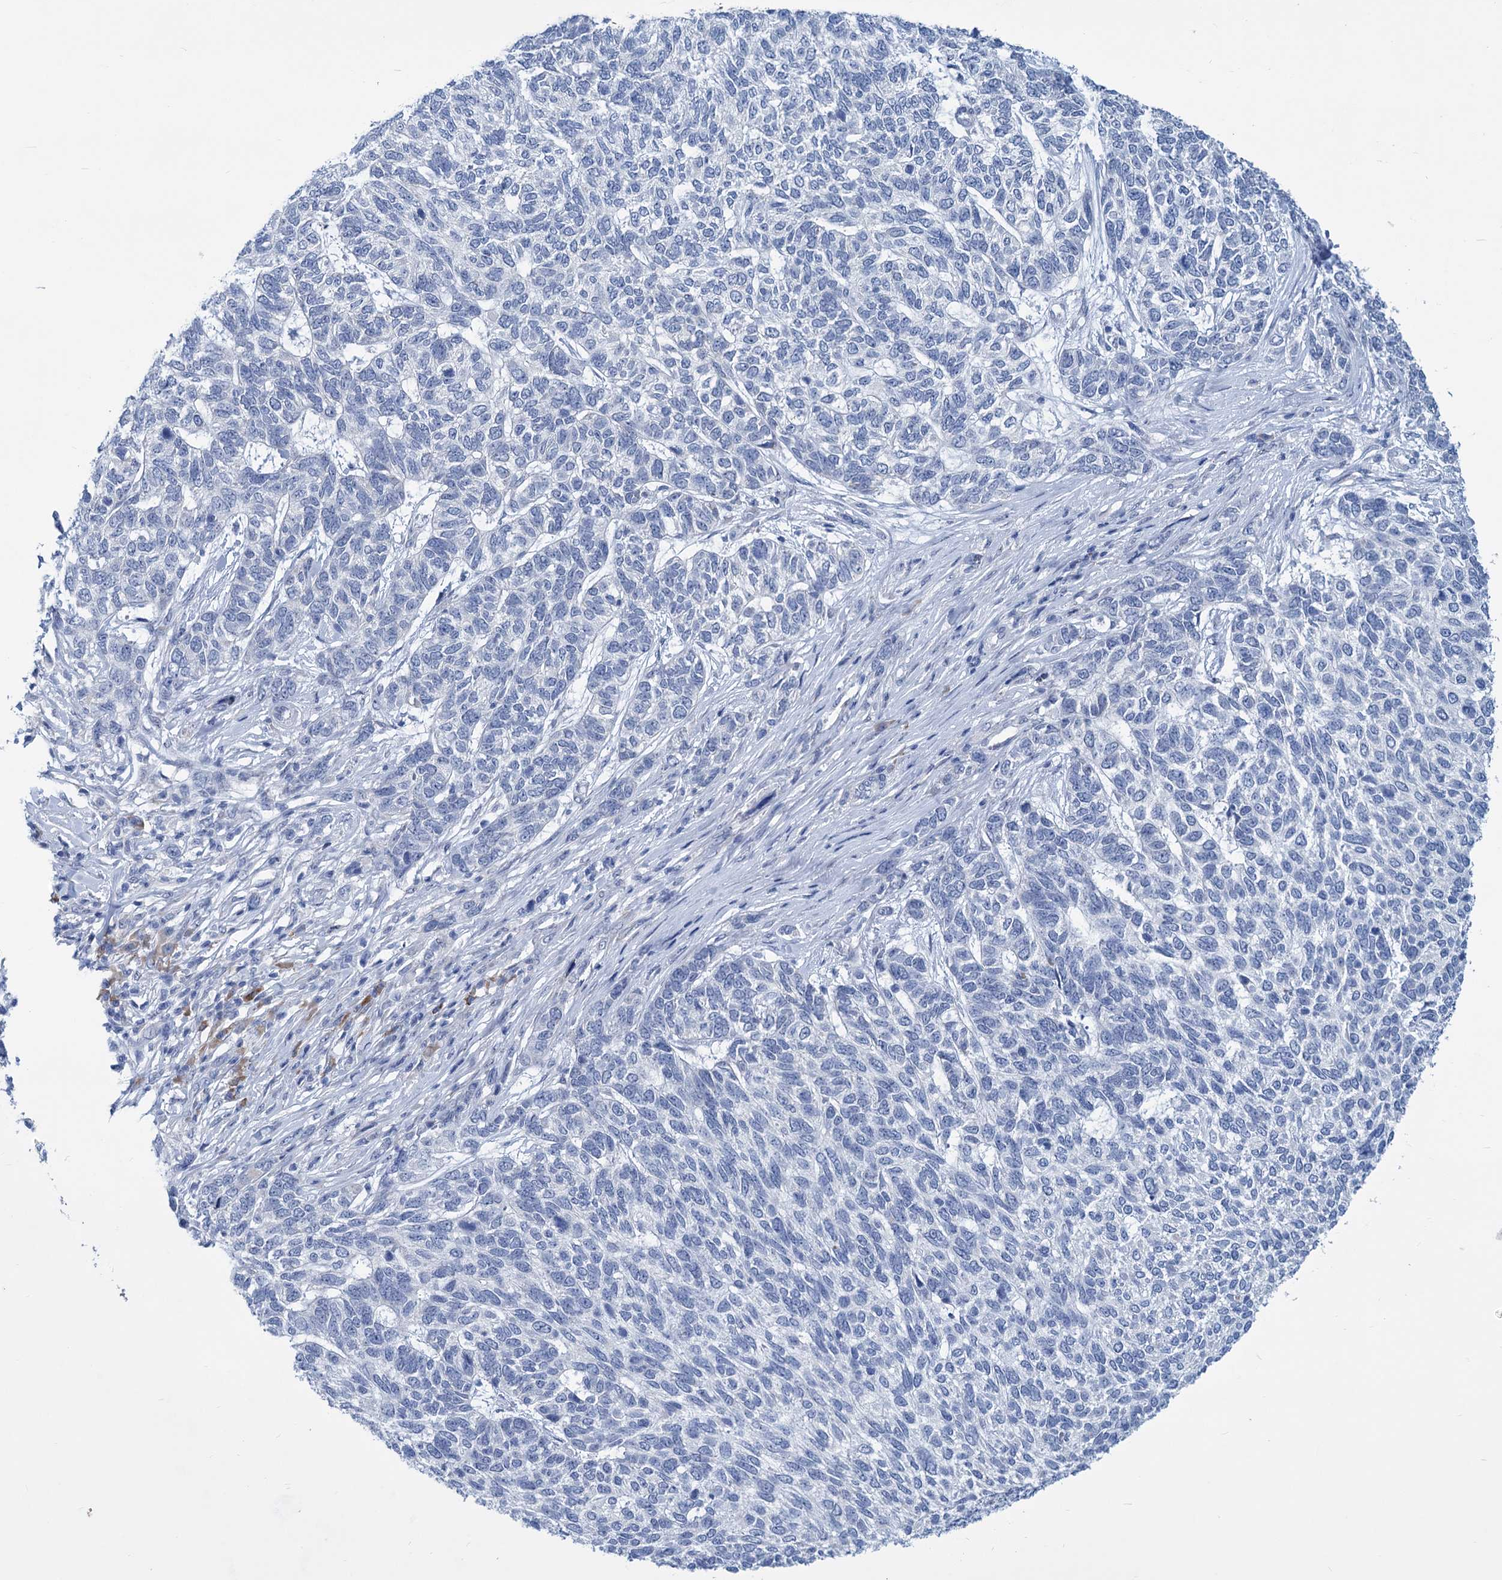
{"staining": {"intensity": "negative", "quantity": "none", "location": "none"}, "tissue": "skin cancer", "cell_type": "Tumor cells", "image_type": "cancer", "snomed": [{"axis": "morphology", "description": "Basal cell carcinoma"}, {"axis": "topography", "description": "Skin"}], "caption": "There is no significant staining in tumor cells of skin cancer (basal cell carcinoma).", "gene": "NEU3", "patient": {"sex": "female", "age": 65}}